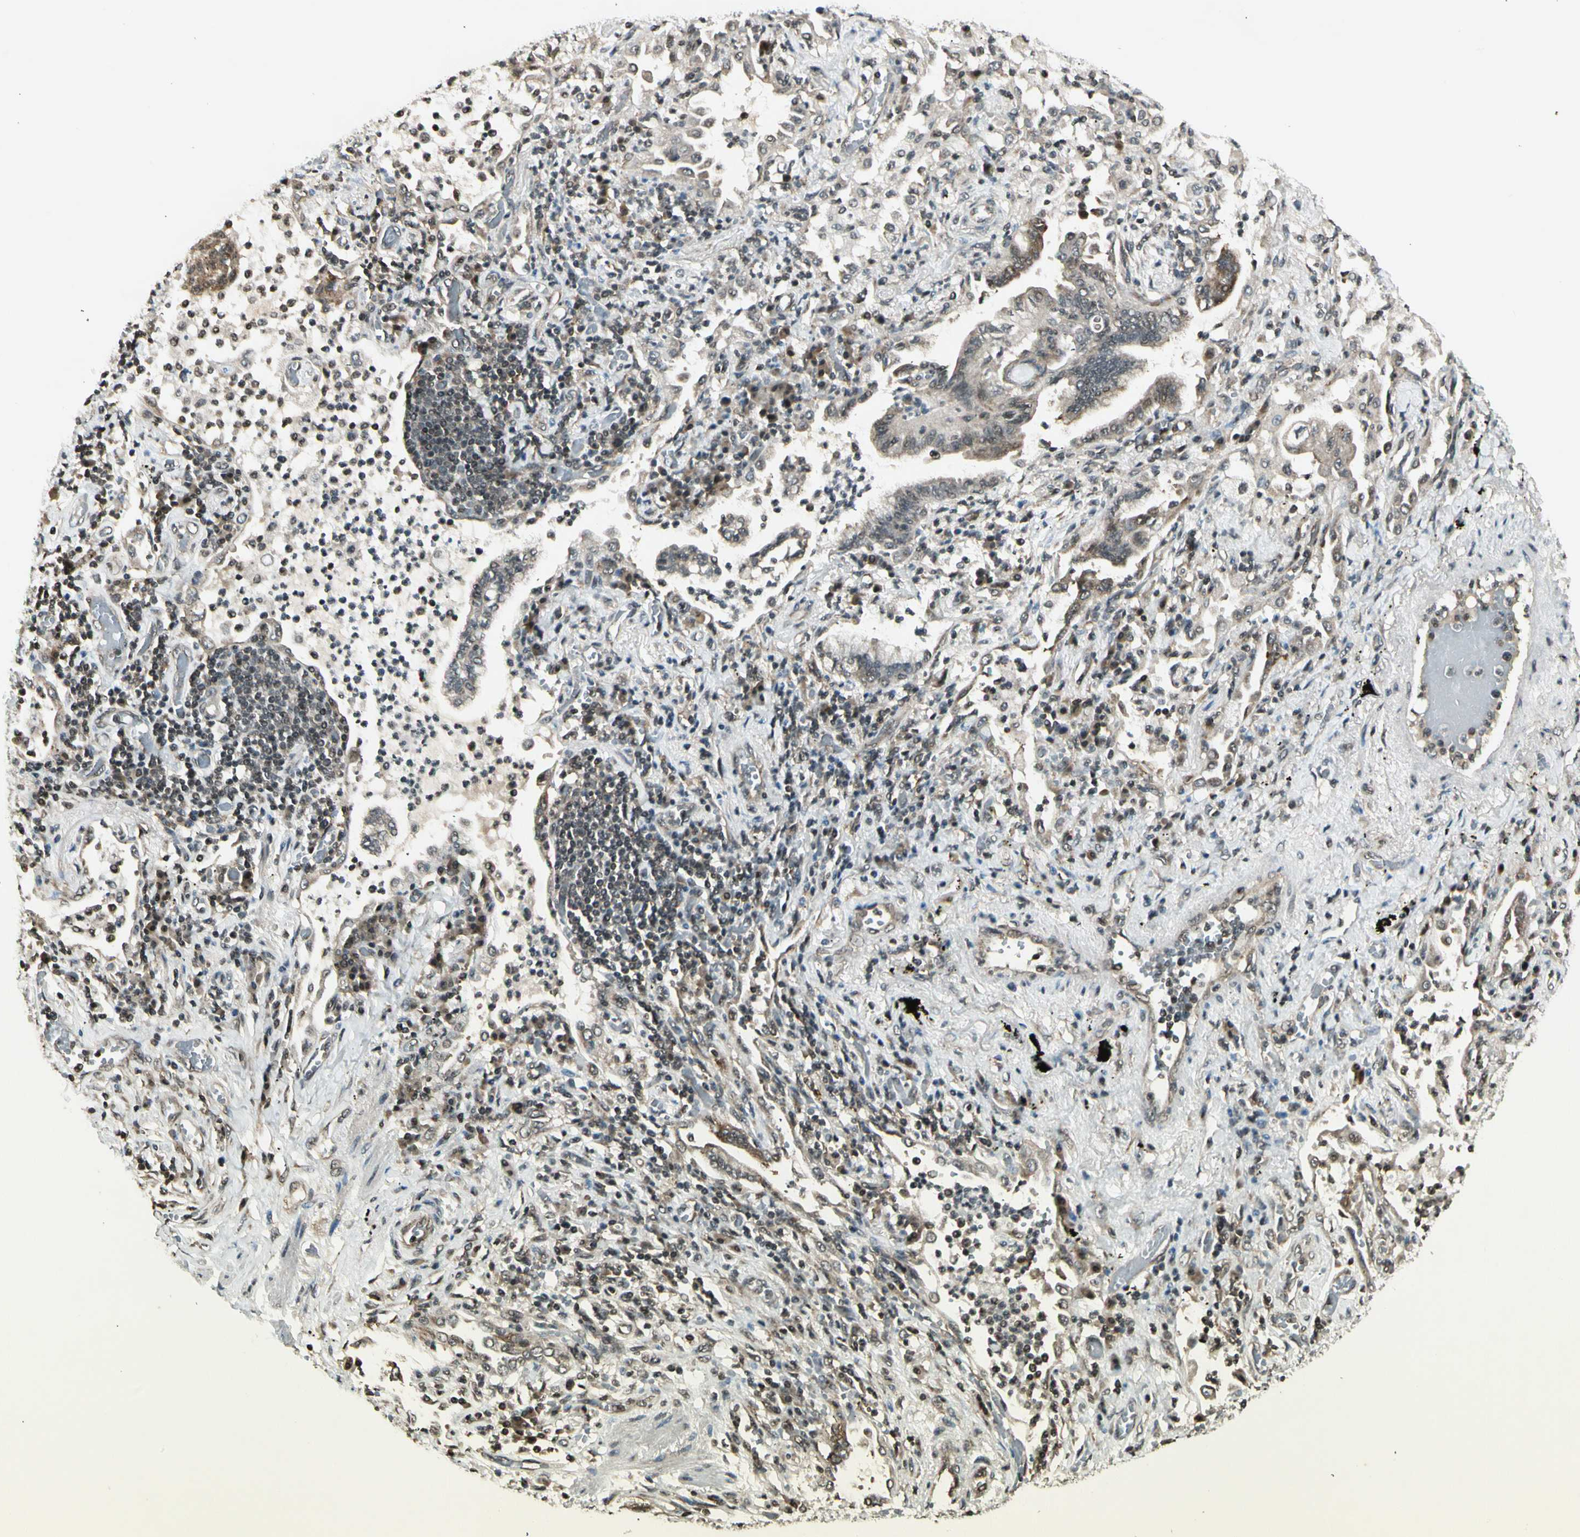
{"staining": {"intensity": "moderate", "quantity": "<25%", "location": "cytoplasmic/membranous"}, "tissue": "lung cancer", "cell_type": "Tumor cells", "image_type": "cancer", "snomed": [{"axis": "morphology", "description": "Normal tissue, NOS"}, {"axis": "morphology", "description": "Adenocarcinoma, NOS"}, {"axis": "topography", "description": "Bronchus"}, {"axis": "topography", "description": "Lung"}], "caption": "Tumor cells display low levels of moderate cytoplasmic/membranous expression in about <25% of cells in human lung cancer.", "gene": "SMN2", "patient": {"sex": "female", "age": 70}}